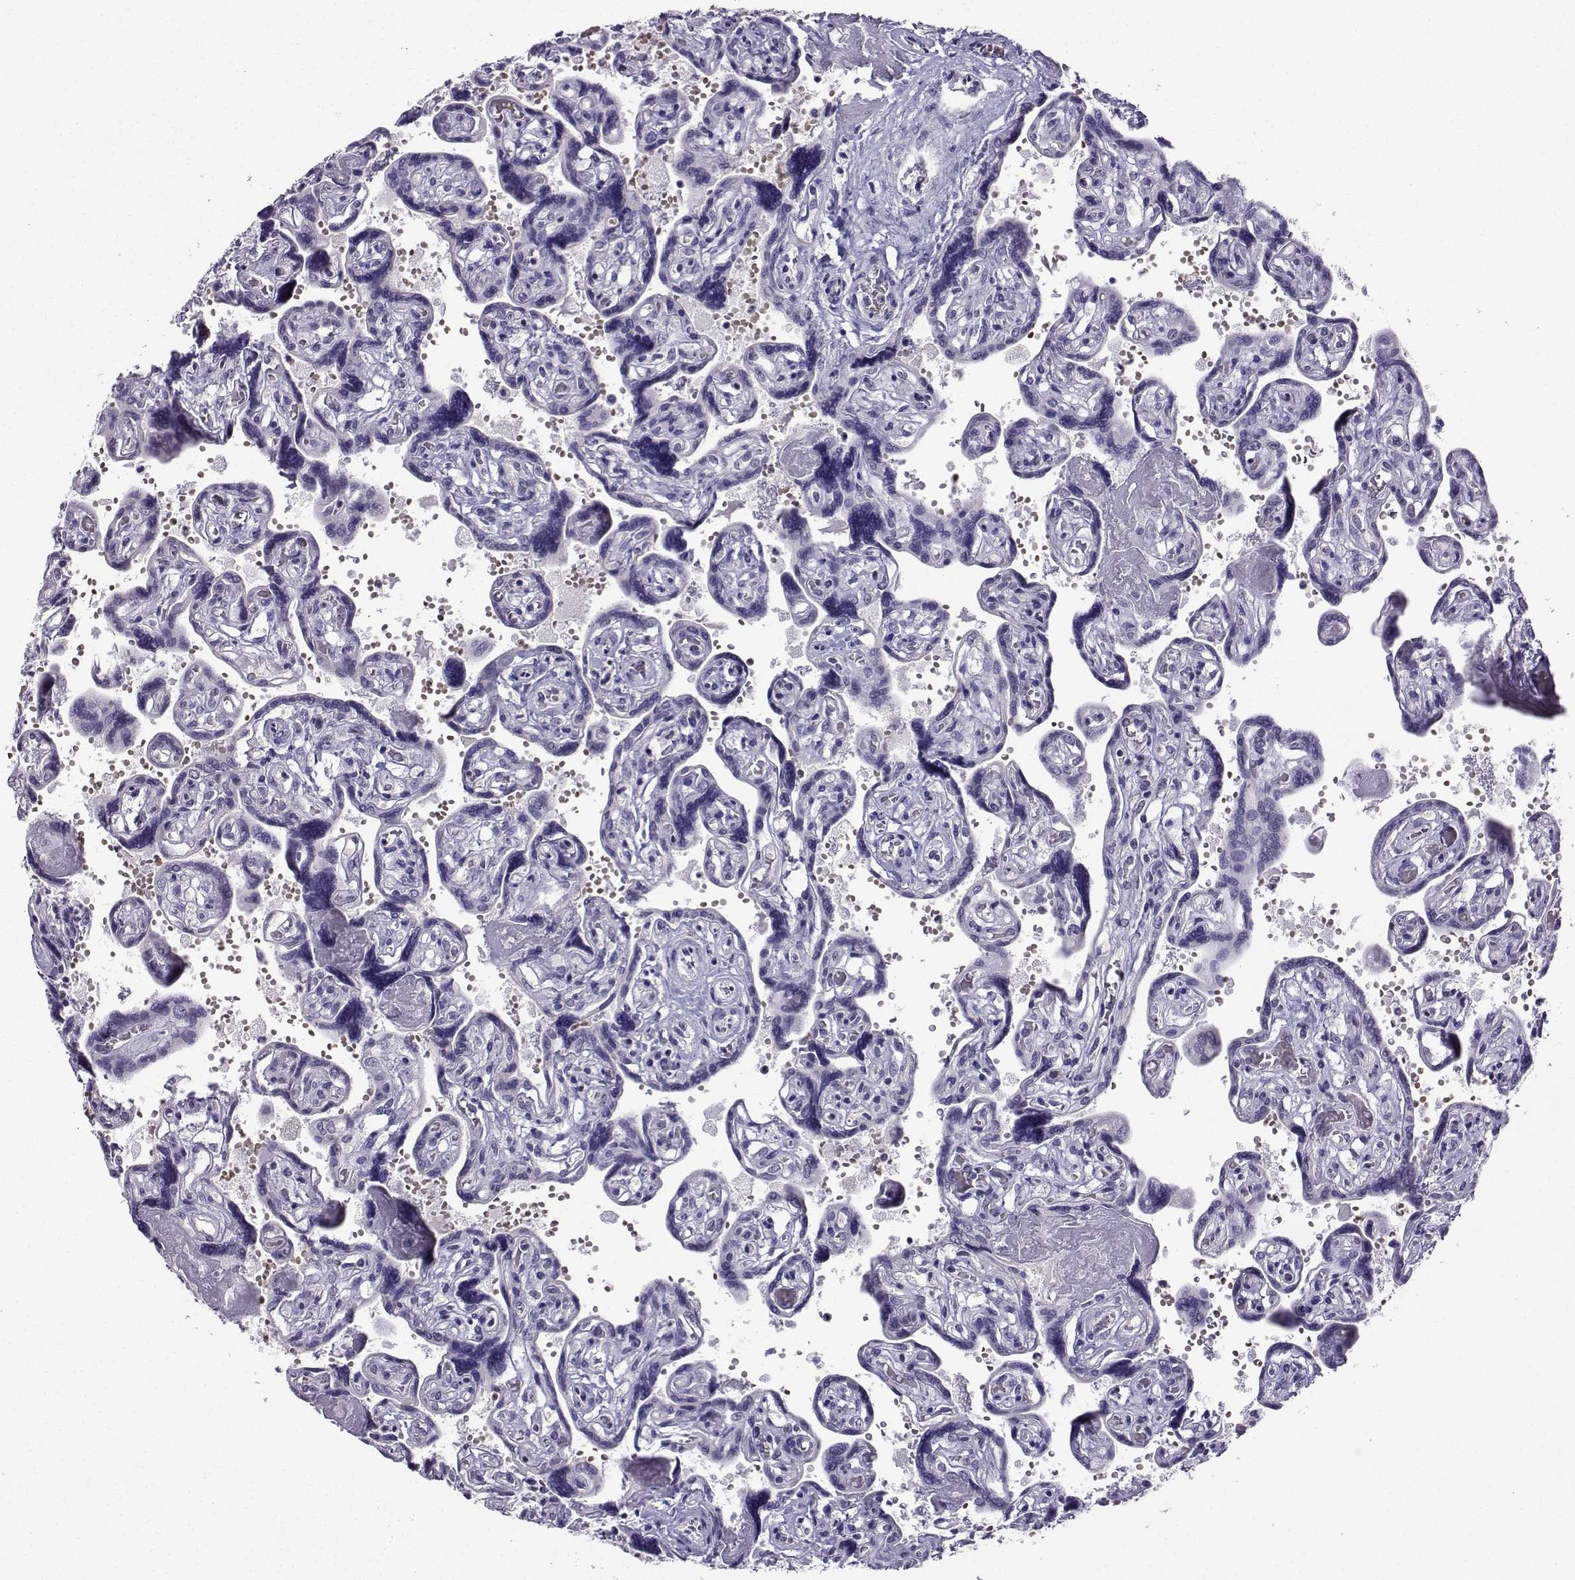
{"staining": {"intensity": "negative", "quantity": "none", "location": "none"}, "tissue": "placenta", "cell_type": "Decidual cells", "image_type": "normal", "snomed": [{"axis": "morphology", "description": "Normal tissue, NOS"}, {"axis": "topography", "description": "Placenta"}], "caption": "The histopathology image exhibits no staining of decidual cells in normal placenta.", "gene": "LRFN2", "patient": {"sex": "female", "age": 32}}